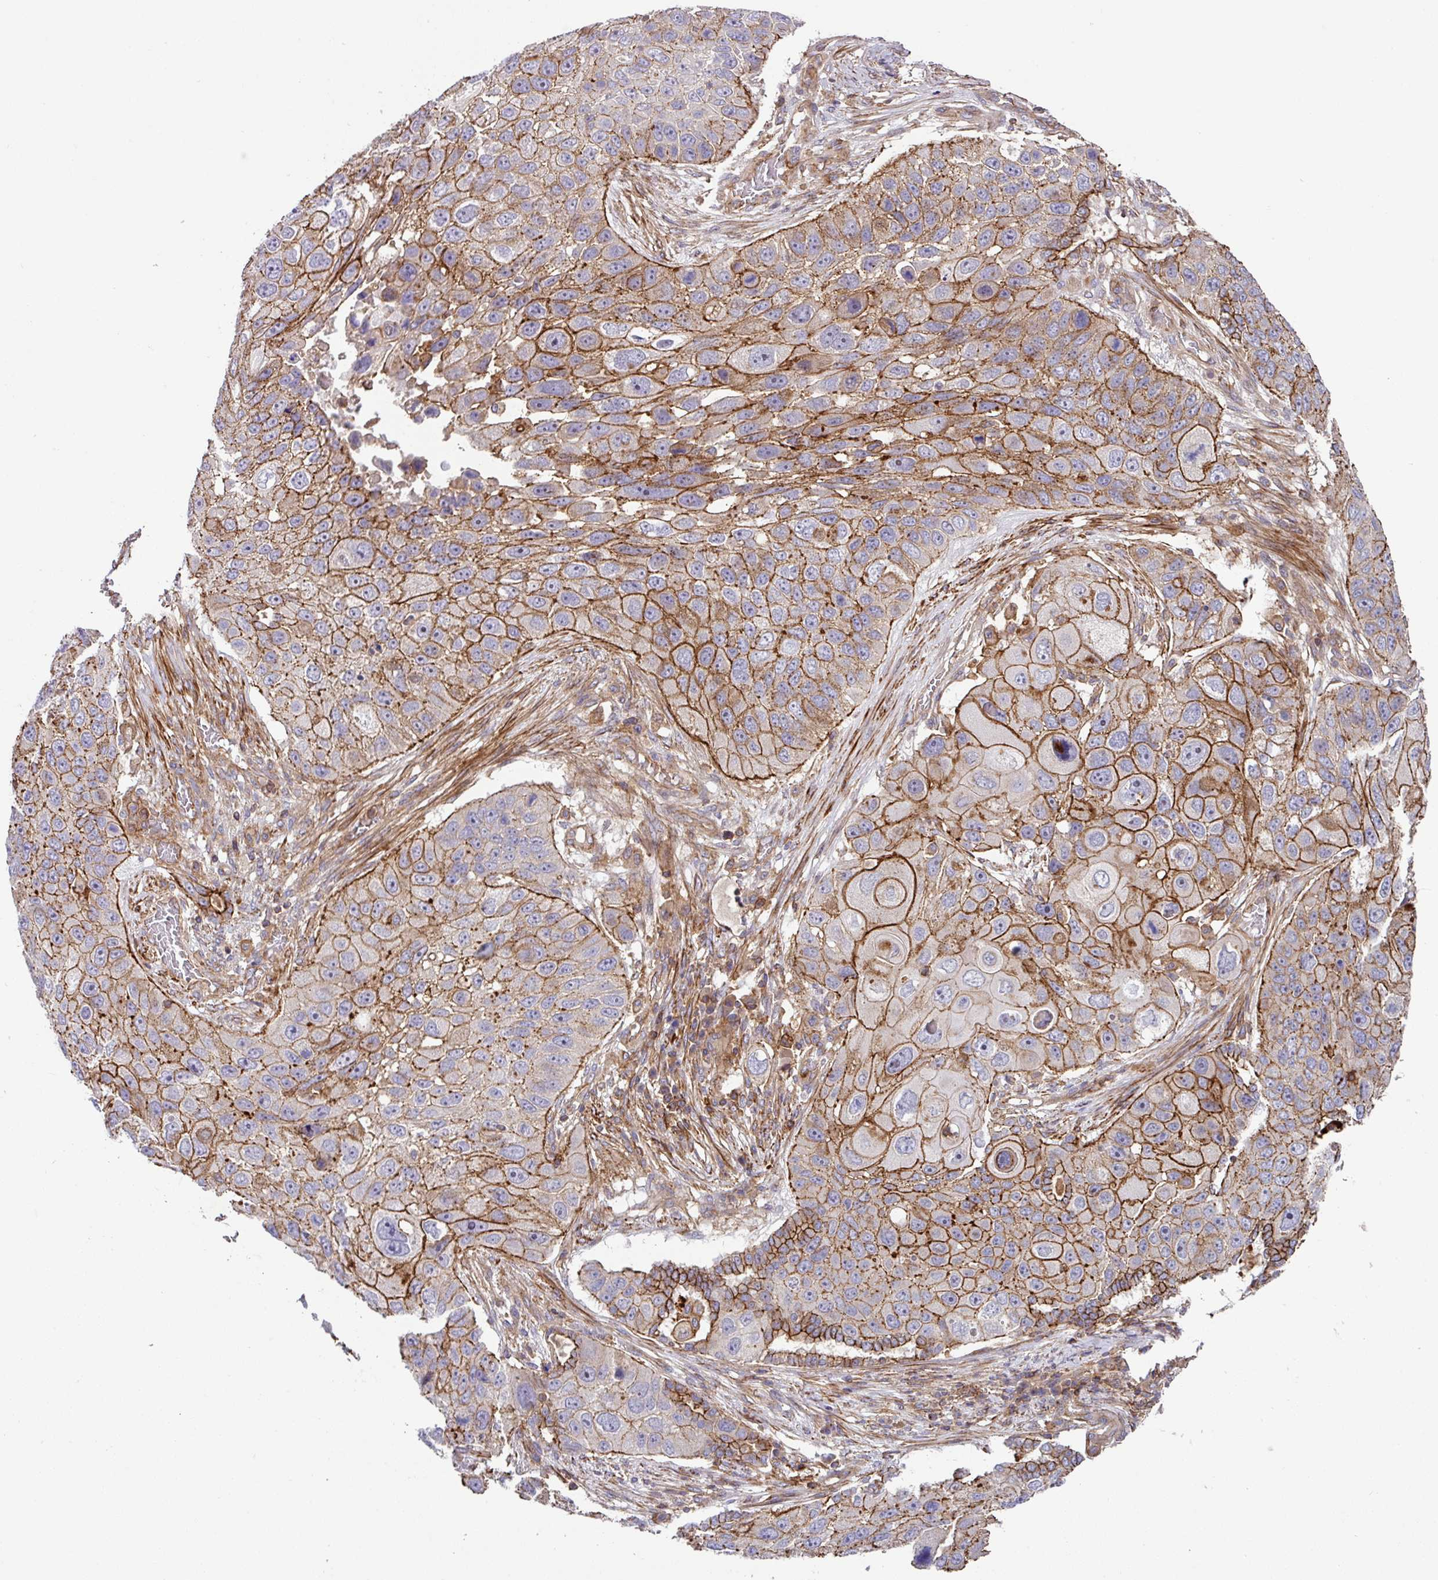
{"staining": {"intensity": "moderate", "quantity": ">75%", "location": "cytoplasmic/membranous"}, "tissue": "lung cancer", "cell_type": "Tumor cells", "image_type": "cancer", "snomed": [{"axis": "morphology", "description": "Squamous cell carcinoma, NOS"}, {"axis": "topography", "description": "Lung"}], "caption": "Human lung cancer stained for a protein (brown) exhibits moderate cytoplasmic/membranous positive positivity in approximately >75% of tumor cells.", "gene": "RIC1", "patient": {"sex": "male", "age": 61}}